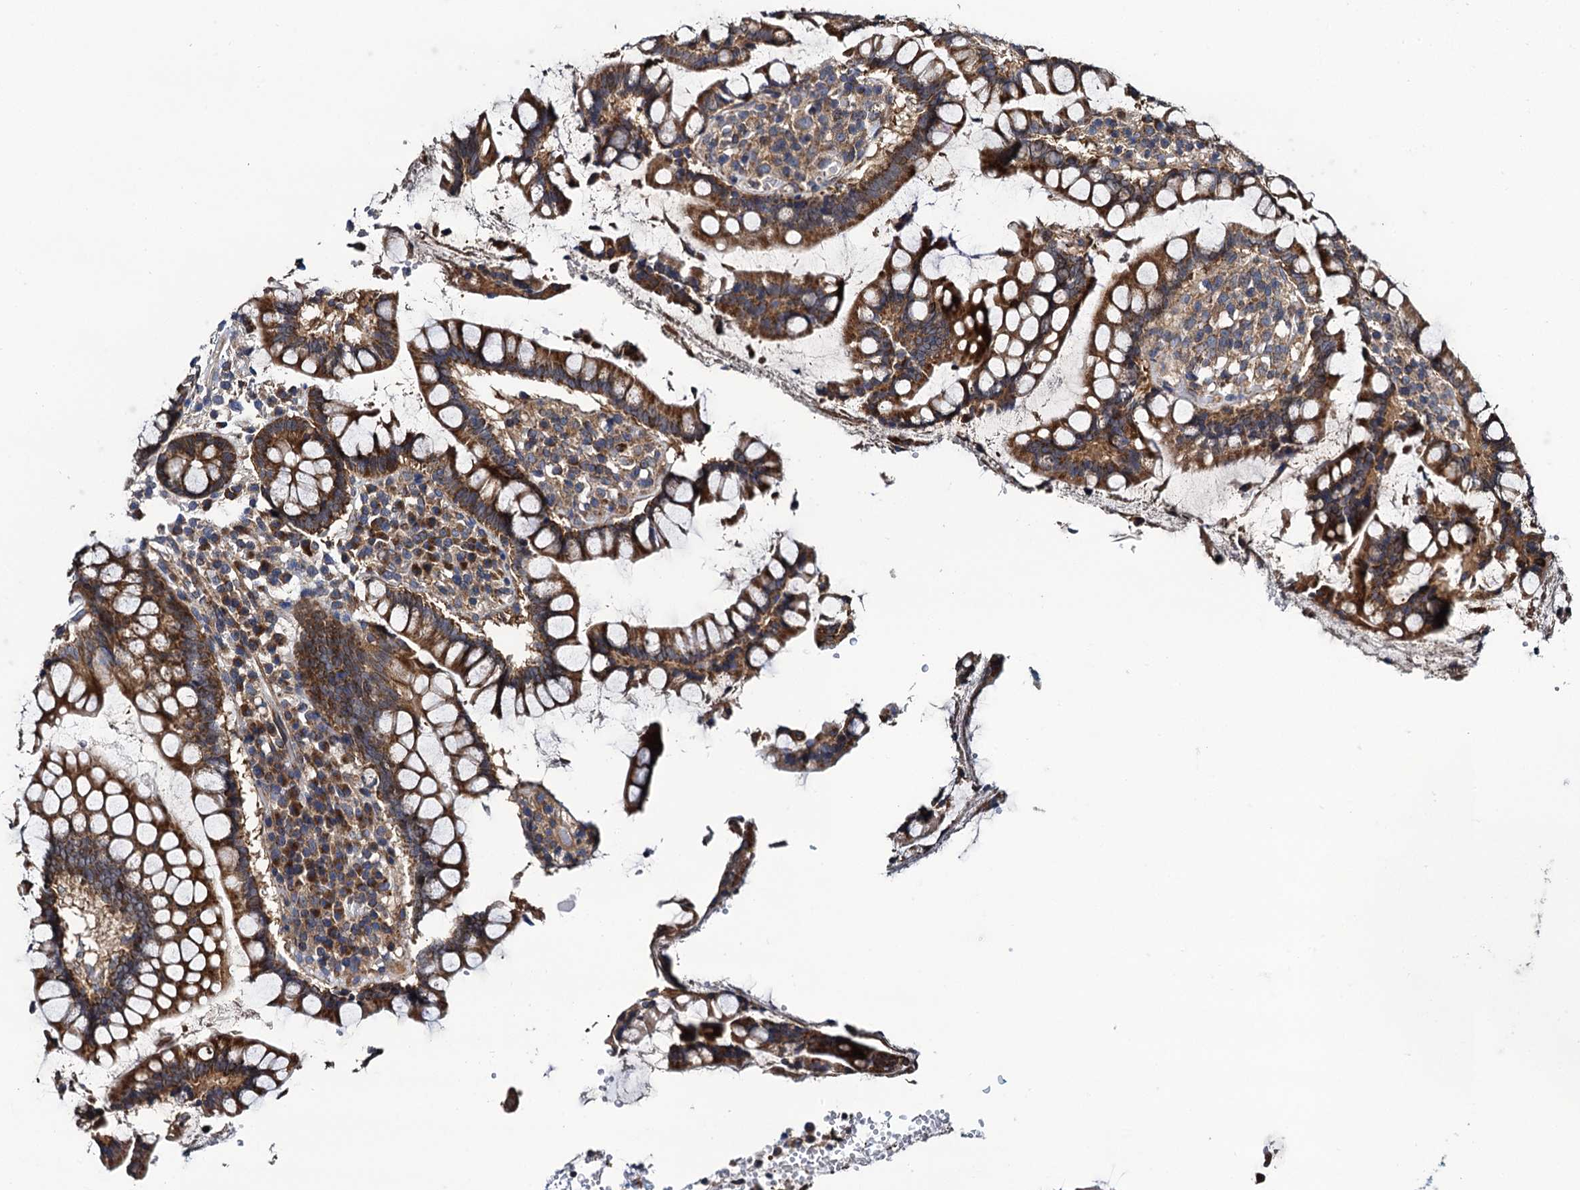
{"staining": {"intensity": "moderate", "quantity": ">75%", "location": "cytoplasmic/membranous"}, "tissue": "colon", "cell_type": "Endothelial cells", "image_type": "normal", "snomed": [{"axis": "morphology", "description": "Normal tissue, NOS"}, {"axis": "topography", "description": "Colon"}], "caption": "The immunohistochemical stain highlights moderate cytoplasmic/membranous positivity in endothelial cells of normal colon. The staining is performed using DAB brown chromogen to label protein expression. The nuclei are counter-stained blue using hematoxylin.", "gene": "NEK1", "patient": {"sex": "female", "age": 79}}